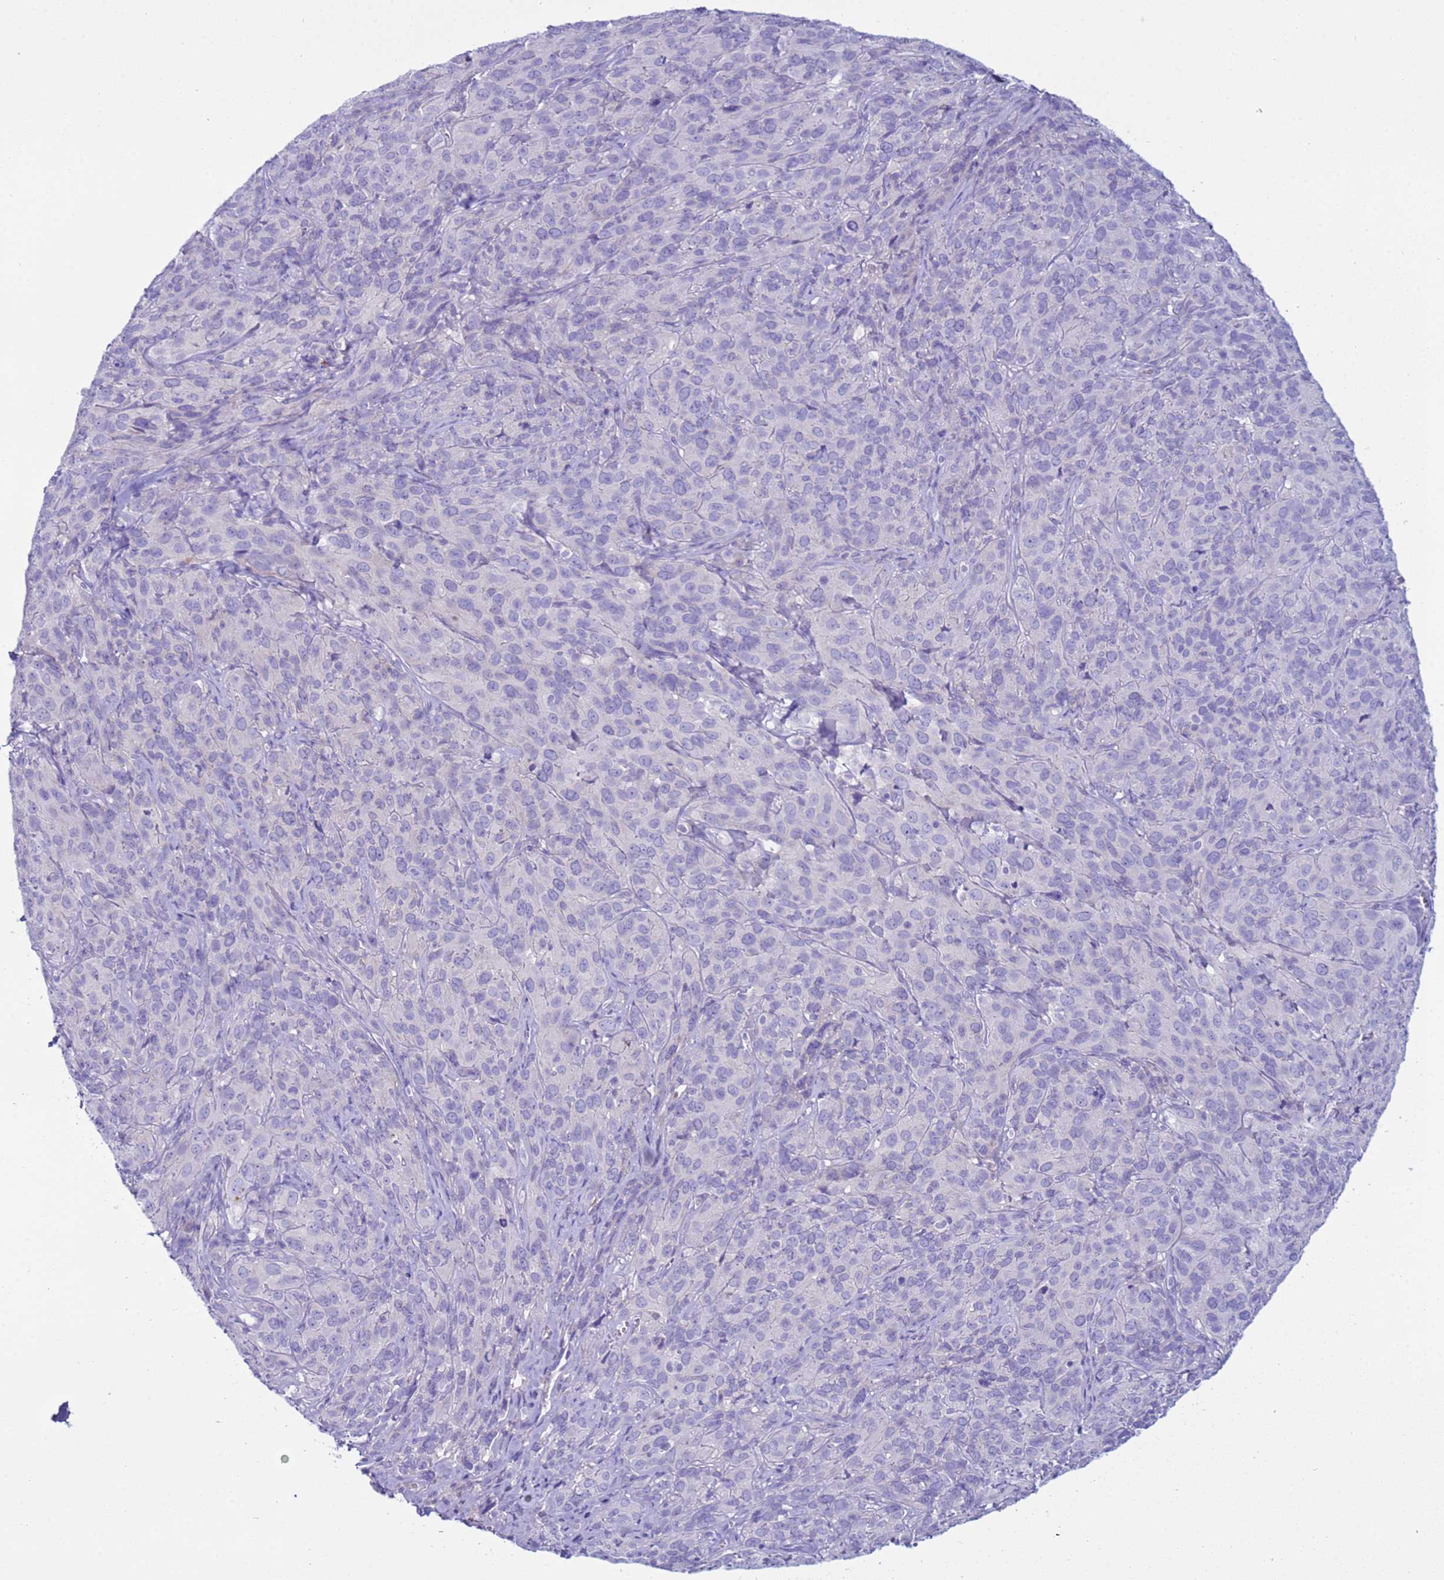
{"staining": {"intensity": "negative", "quantity": "none", "location": "none"}, "tissue": "cervical cancer", "cell_type": "Tumor cells", "image_type": "cancer", "snomed": [{"axis": "morphology", "description": "Squamous cell carcinoma, NOS"}, {"axis": "topography", "description": "Cervix"}], "caption": "Immunohistochemistry of cervical cancer exhibits no expression in tumor cells.", "gene": "CST4", "patient": {"sex": "female", "age": 51}}